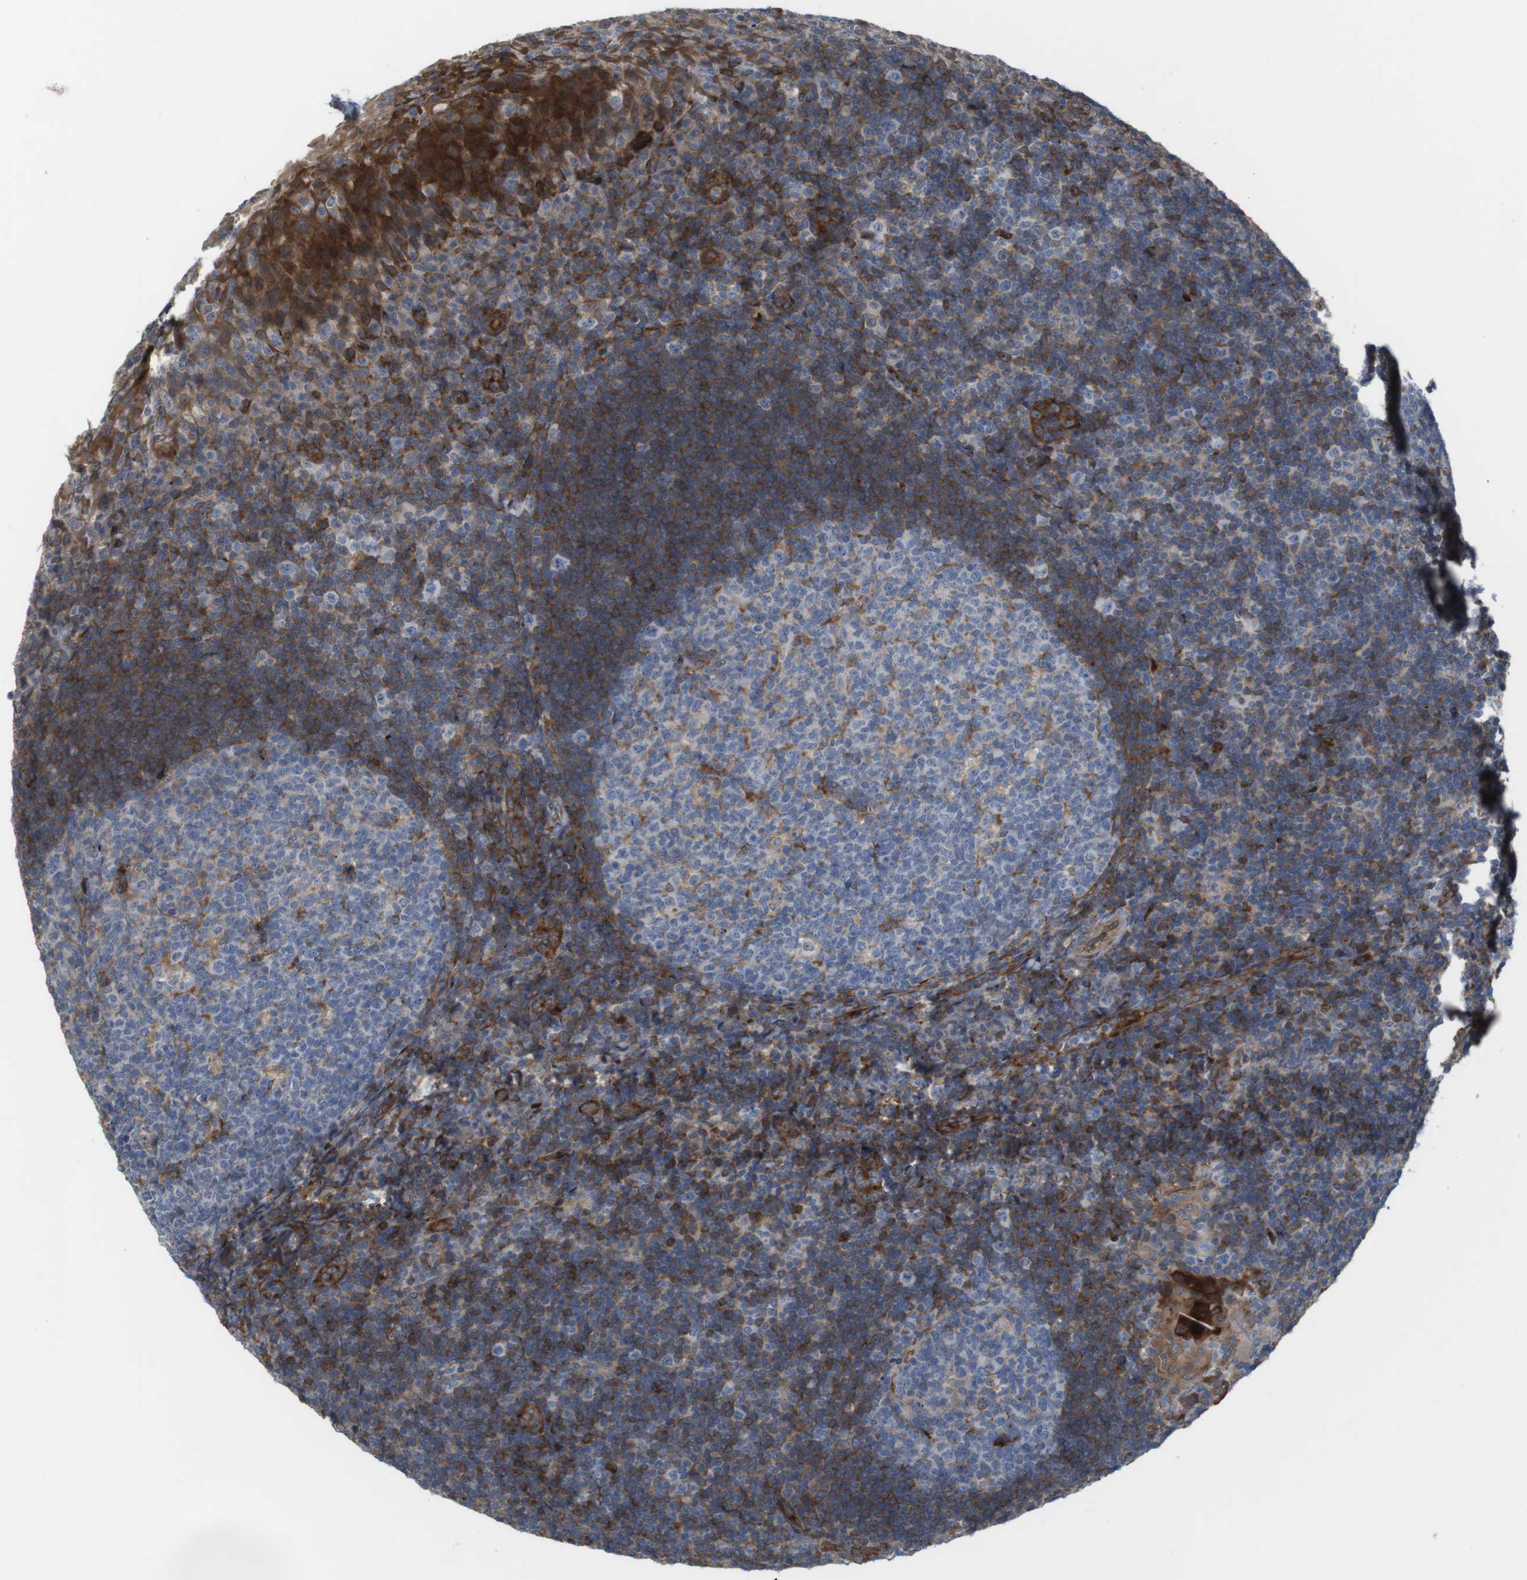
{"staining": {"intensity": "moderate", "quantity": "25%-75%", "location": "cytoplasmic/membranous"}, "tissue": "tonsil", "cell_type": "Germinal center cells", "image_type": "normal", "snomed": [{"axis": "morphology", "description": "Normal tissue, NOS"}, {"axis": "topography", "description": "Tonsil"}], "caption": "Protein expression analysis of benign tonsil shows moderate cytoplasmic/membranous expression in approximately 25%-75% of germinal center cells. (Stains: DAB in brown, nuclei in blue, Microscopy: brightfield microscopy at high magnification).", "gene": "PCOLCE2", "patient": {"sex": "male", "age": 37}}